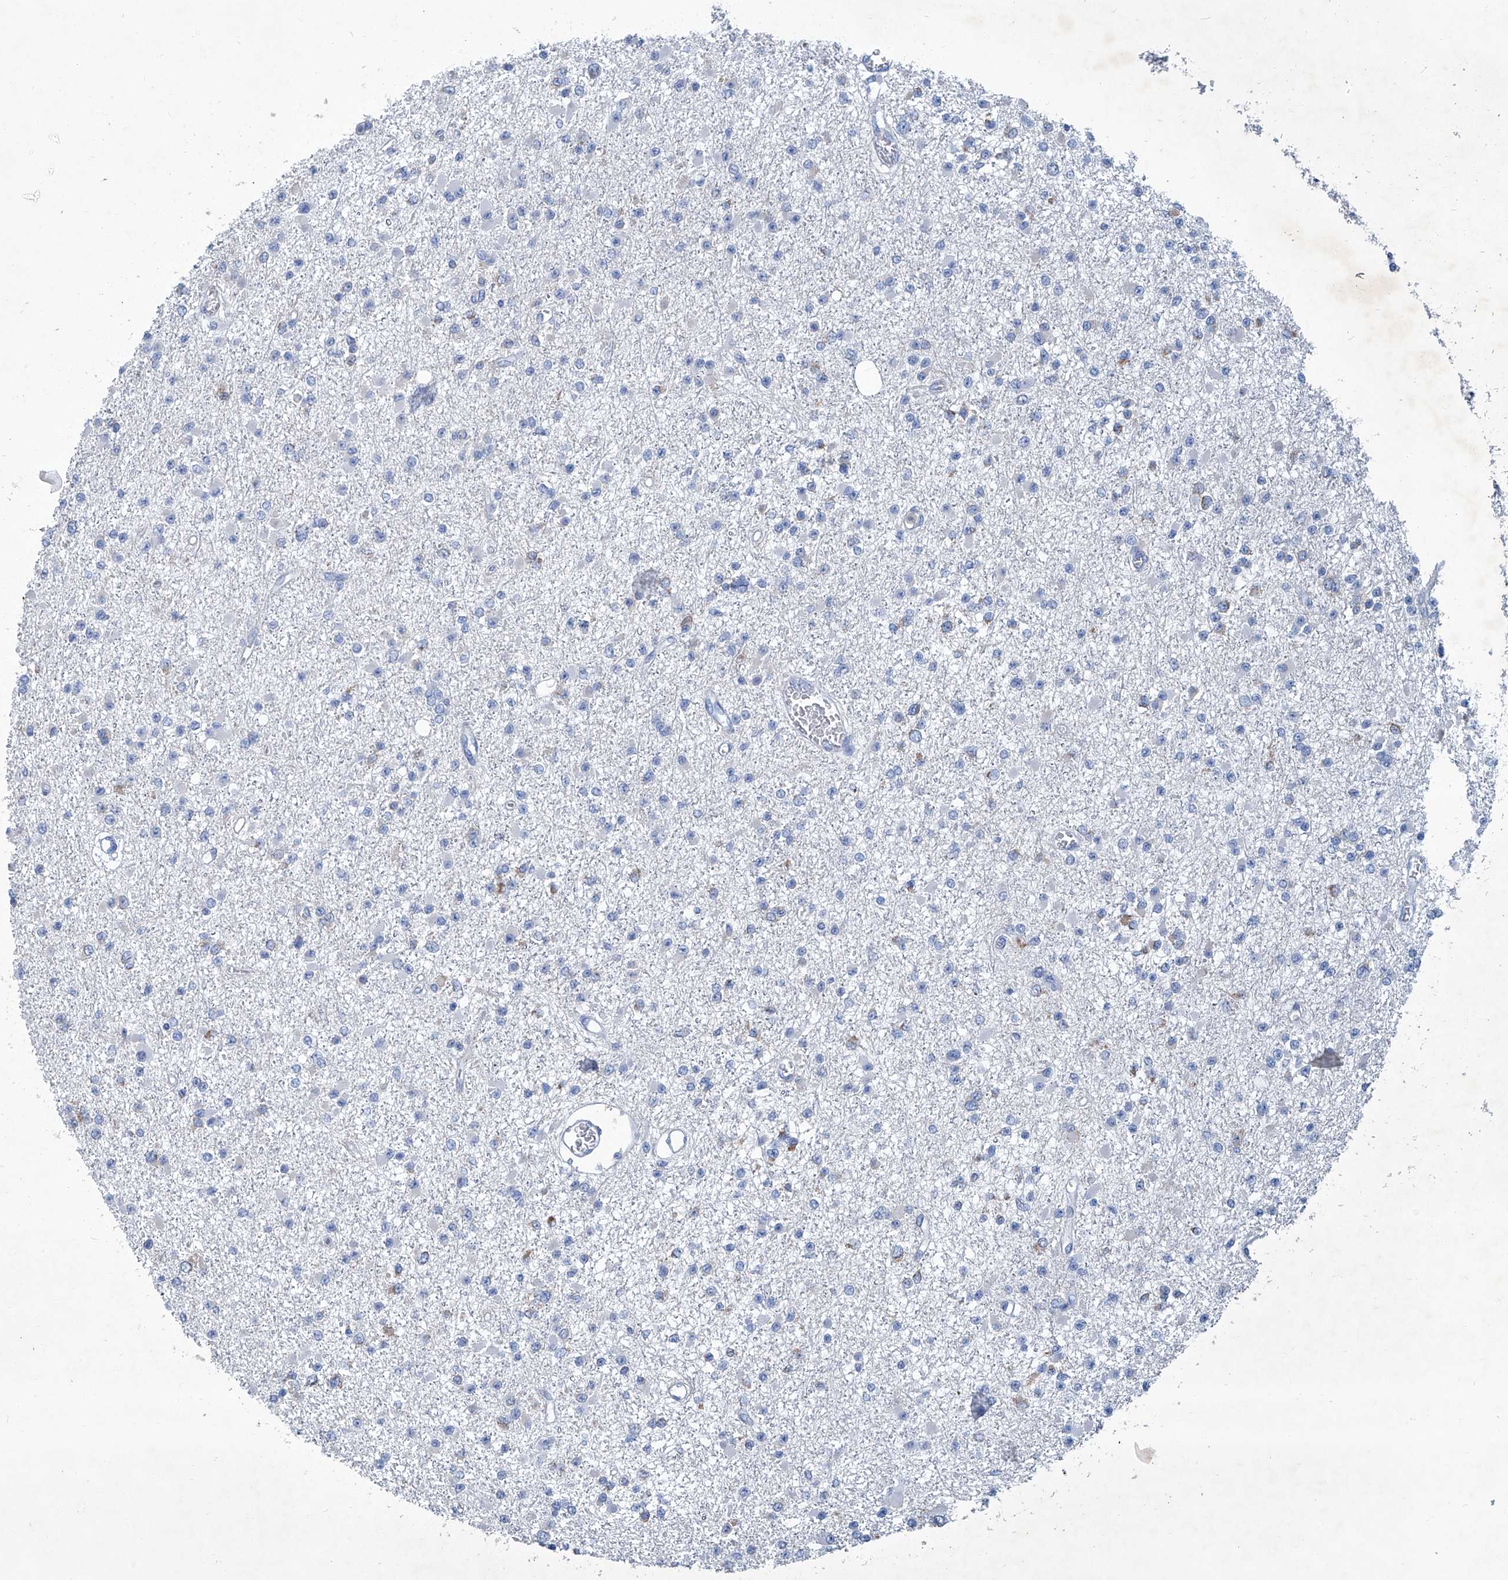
{"staining": {"intensity": "negative", "quantity": "none", "location": "none"}, "tissue": "glioma", "cell_type": "Tumor cells", "image_type": "cancer", "snomed": [{"axis": "morphology", "description": "Glioma, malignant, Low grade"}, {"axis": "topography", "description": "Brain"}], "caption": "Tumor cells are negative for protein expression in human glioma. The staining was performed using DAB to visualize the protein expression in brown, while the nuclei were stained in blue with hematoxylin (Magnification: 20x).", "gene": "MTARC1", "patient": {"sex": "female", "age": 22}}